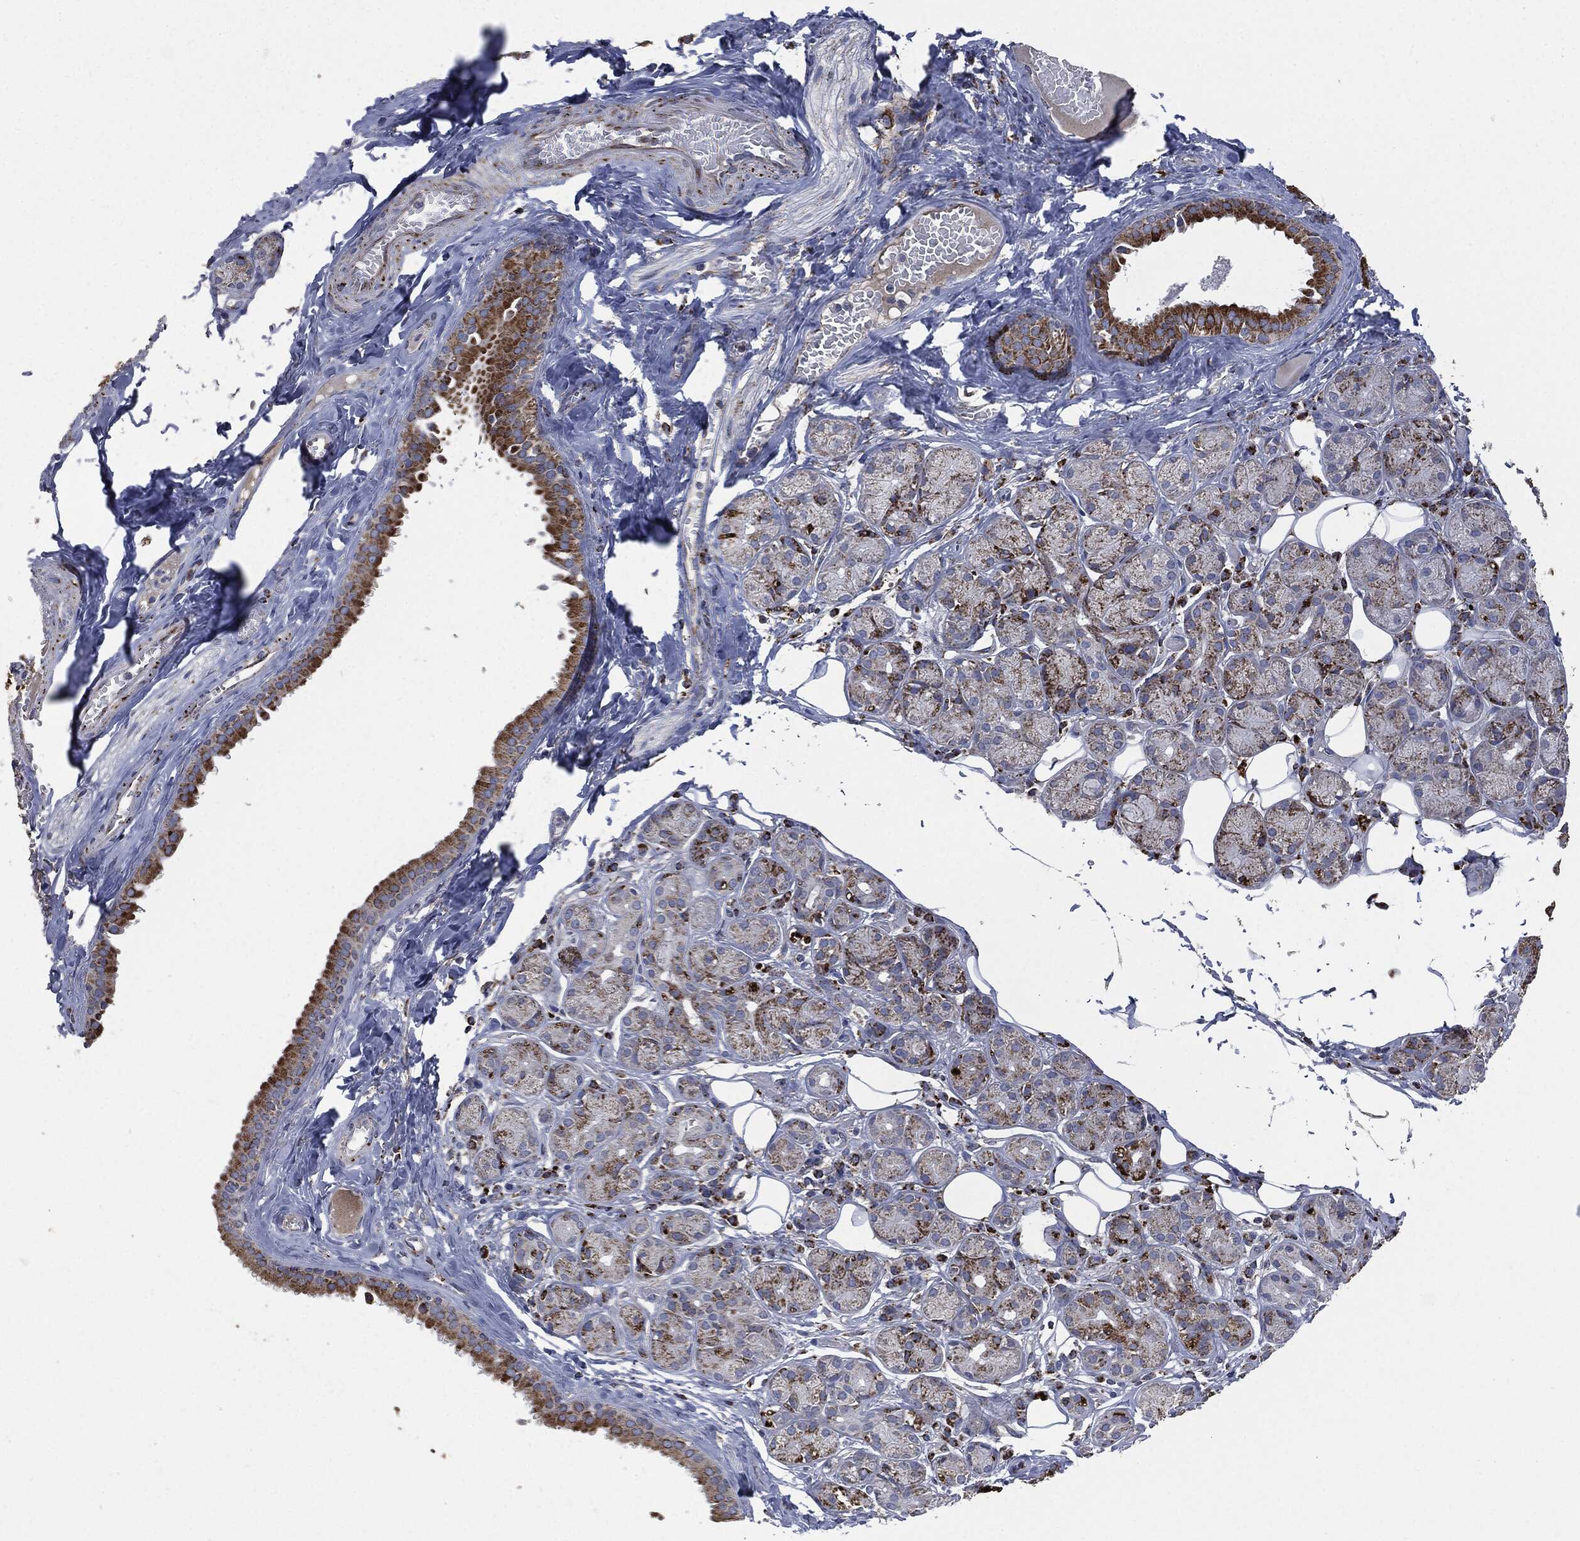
{"staining": {"intensity": "moderate", "quantity": ">75%", "location": "cytoplasmic/membranous"}, "tissue": "salivary gland", "cell_type": "Glandular cells", "image_type": "normal", "snomed": [{"axis": "morphology", "description": "Normal tissue, NOS"}, {"axis": "topography", "description": "Salivary gland"}], "caption": "An immunohistochemistry photomicrograph of normal tissue is shown. Protein staining in brown labels moderate cytoplasmic/membranous positivity in salivary gland within glandular cells.", "gene": "RYK", "patient": {"sex": "male", "age": 71}}